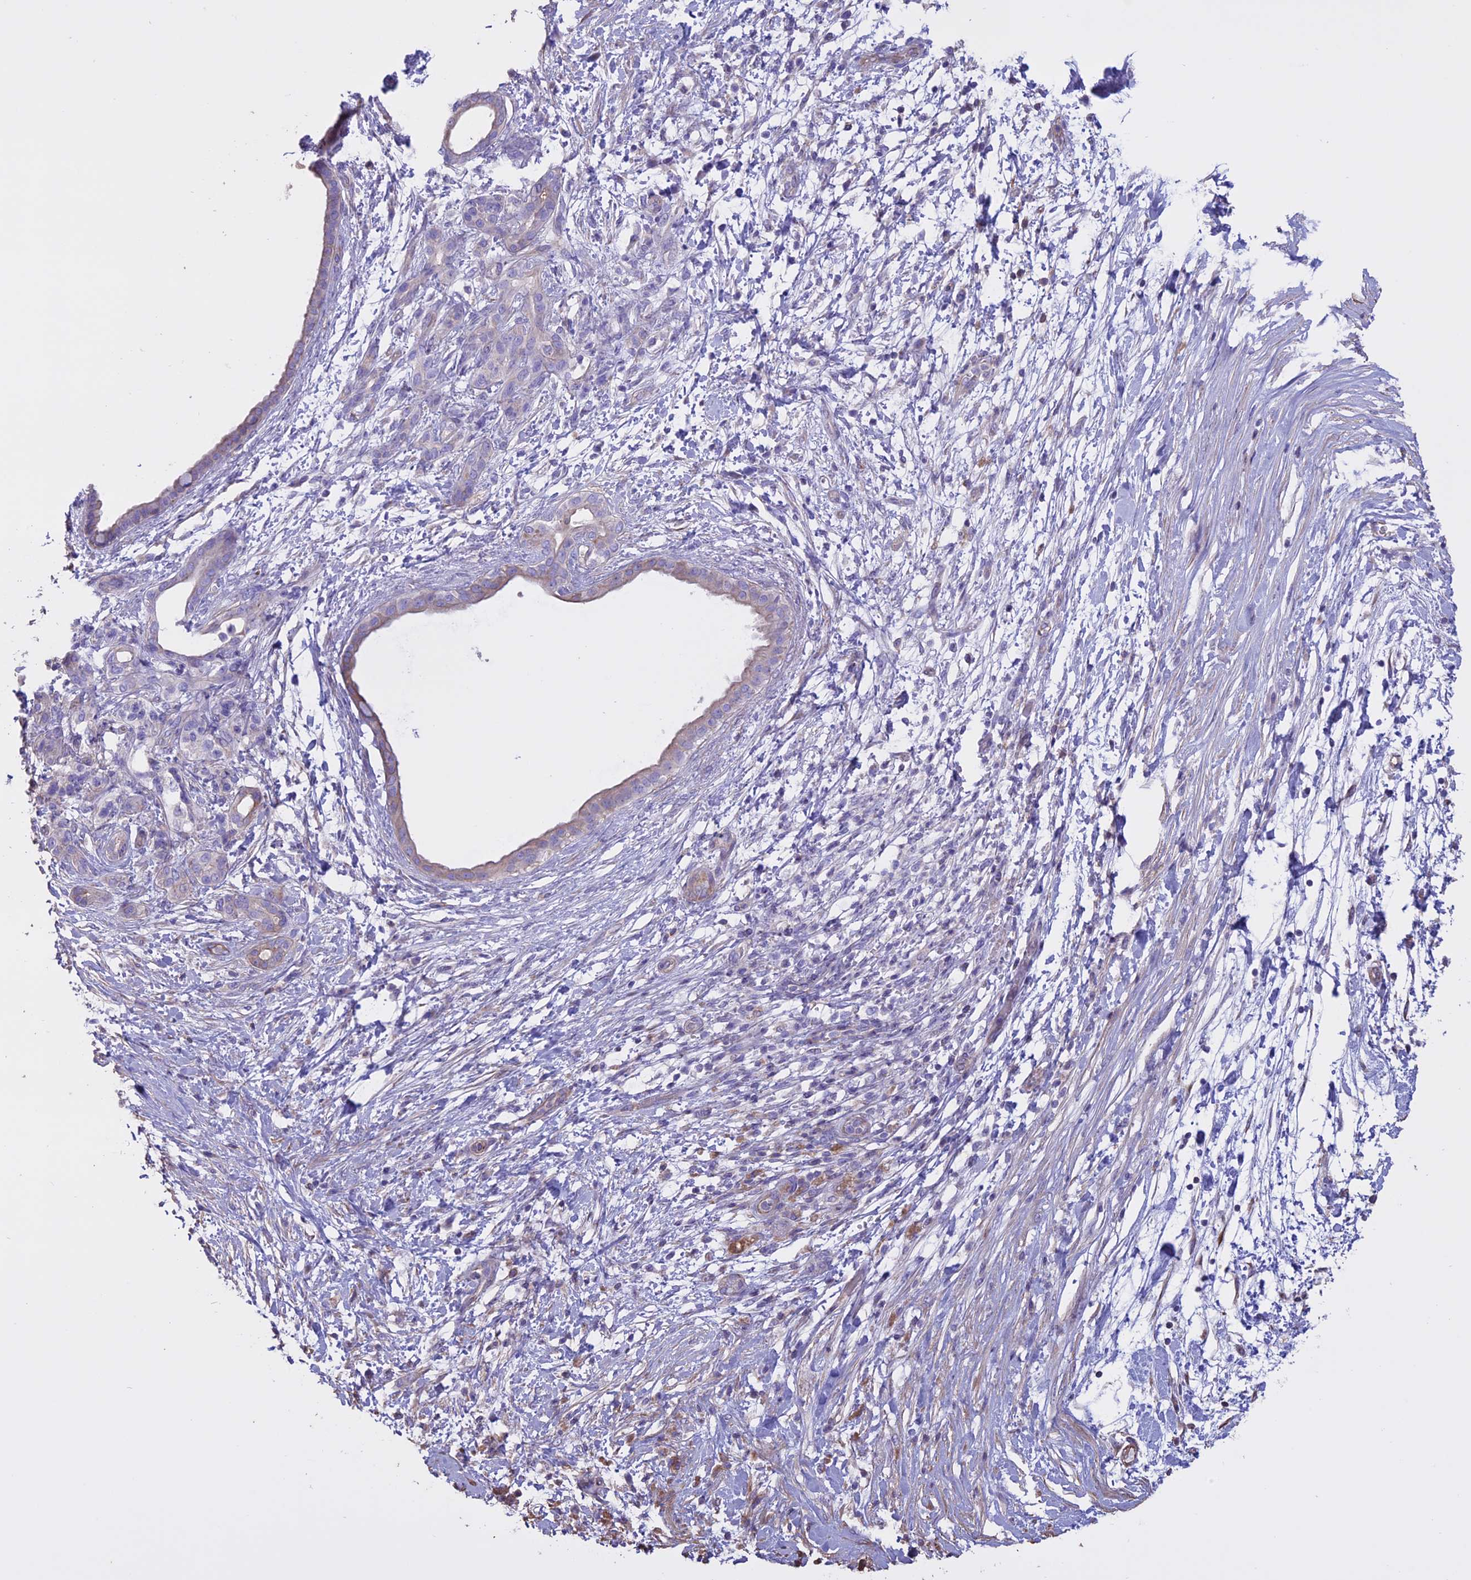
{"staining": {"intensity": "weak", "quantity": "<25%", "location": "cytoplasmic/membranous"}, "tissue": "pancreatic cancer", "cell_type": "Tumor cells", "image_type": "cancer", "snomed": [{"axis": "morphology", "description": "Adenocarcinoma, NOS"}, {"axis": "topography", "description": "Pancreas"}], "caption": "Immunohistochemistry (IHC) histopathology image of human adenocarcinoma (pancreatic) stained for a protein (brown), which shows no positivity in tumor cells.", "gene": "CCDC148", "patient": {"sex": "female", "age": 55}}